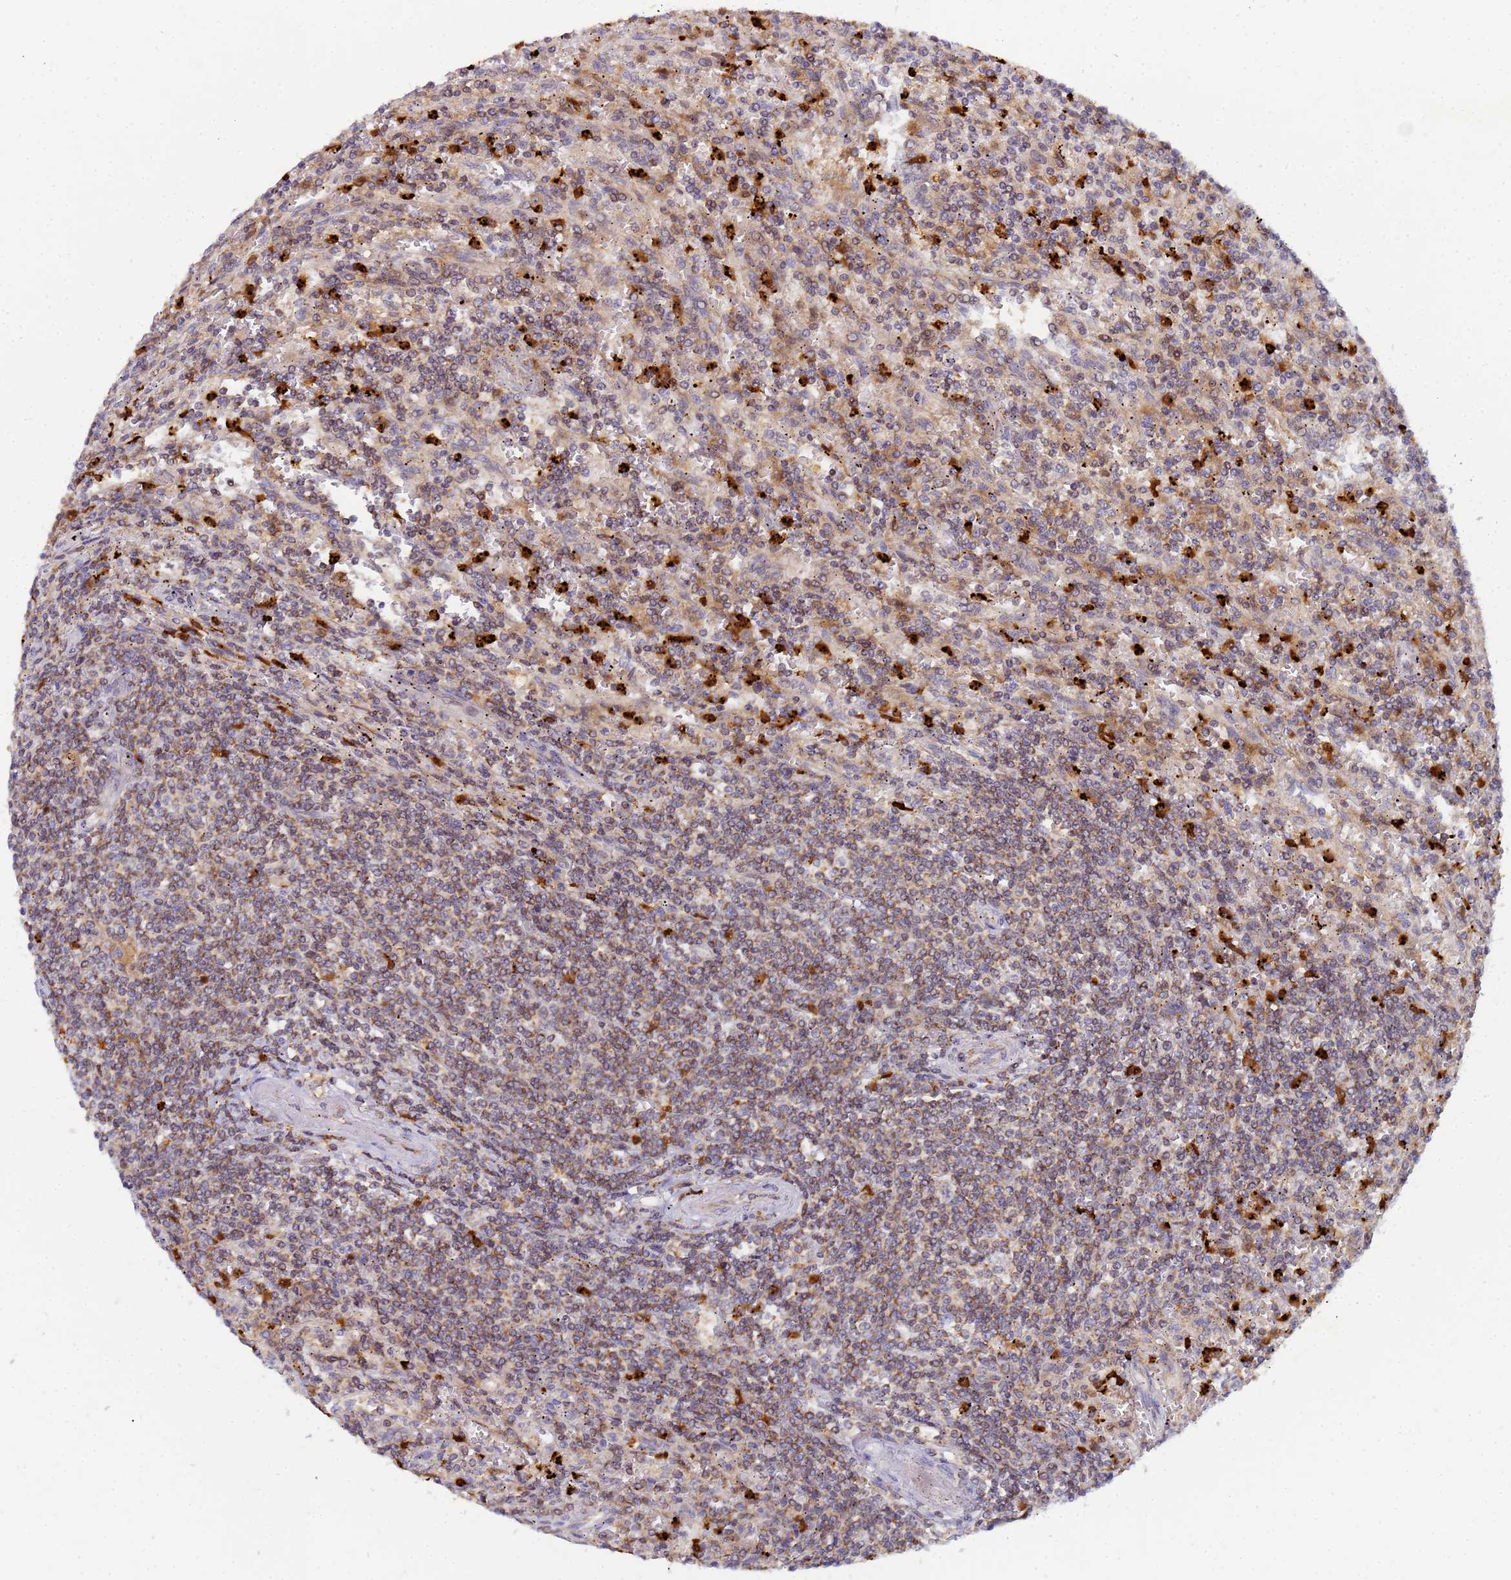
{"staining": {"intensity": "weak", "quantity": ">75%", "location": "cytoplasmic/membranous"}, "tissue": "lymphoma", "cell_type": "Tumor cells", "image_type": "cancer", "snomed": [{"axis": "morphology", "description": "Malignant lymphoma, non-Hodgkin's type, Low grade"}, {"axis": "topography", "description": "Spleen"}], "caption": "Lymphoma stained for a protein displays weak cytoplasmic/membranous positivity in tumor cells.", "gene": "CCDC127", "patient": {"sex": "male", "age": 76}}